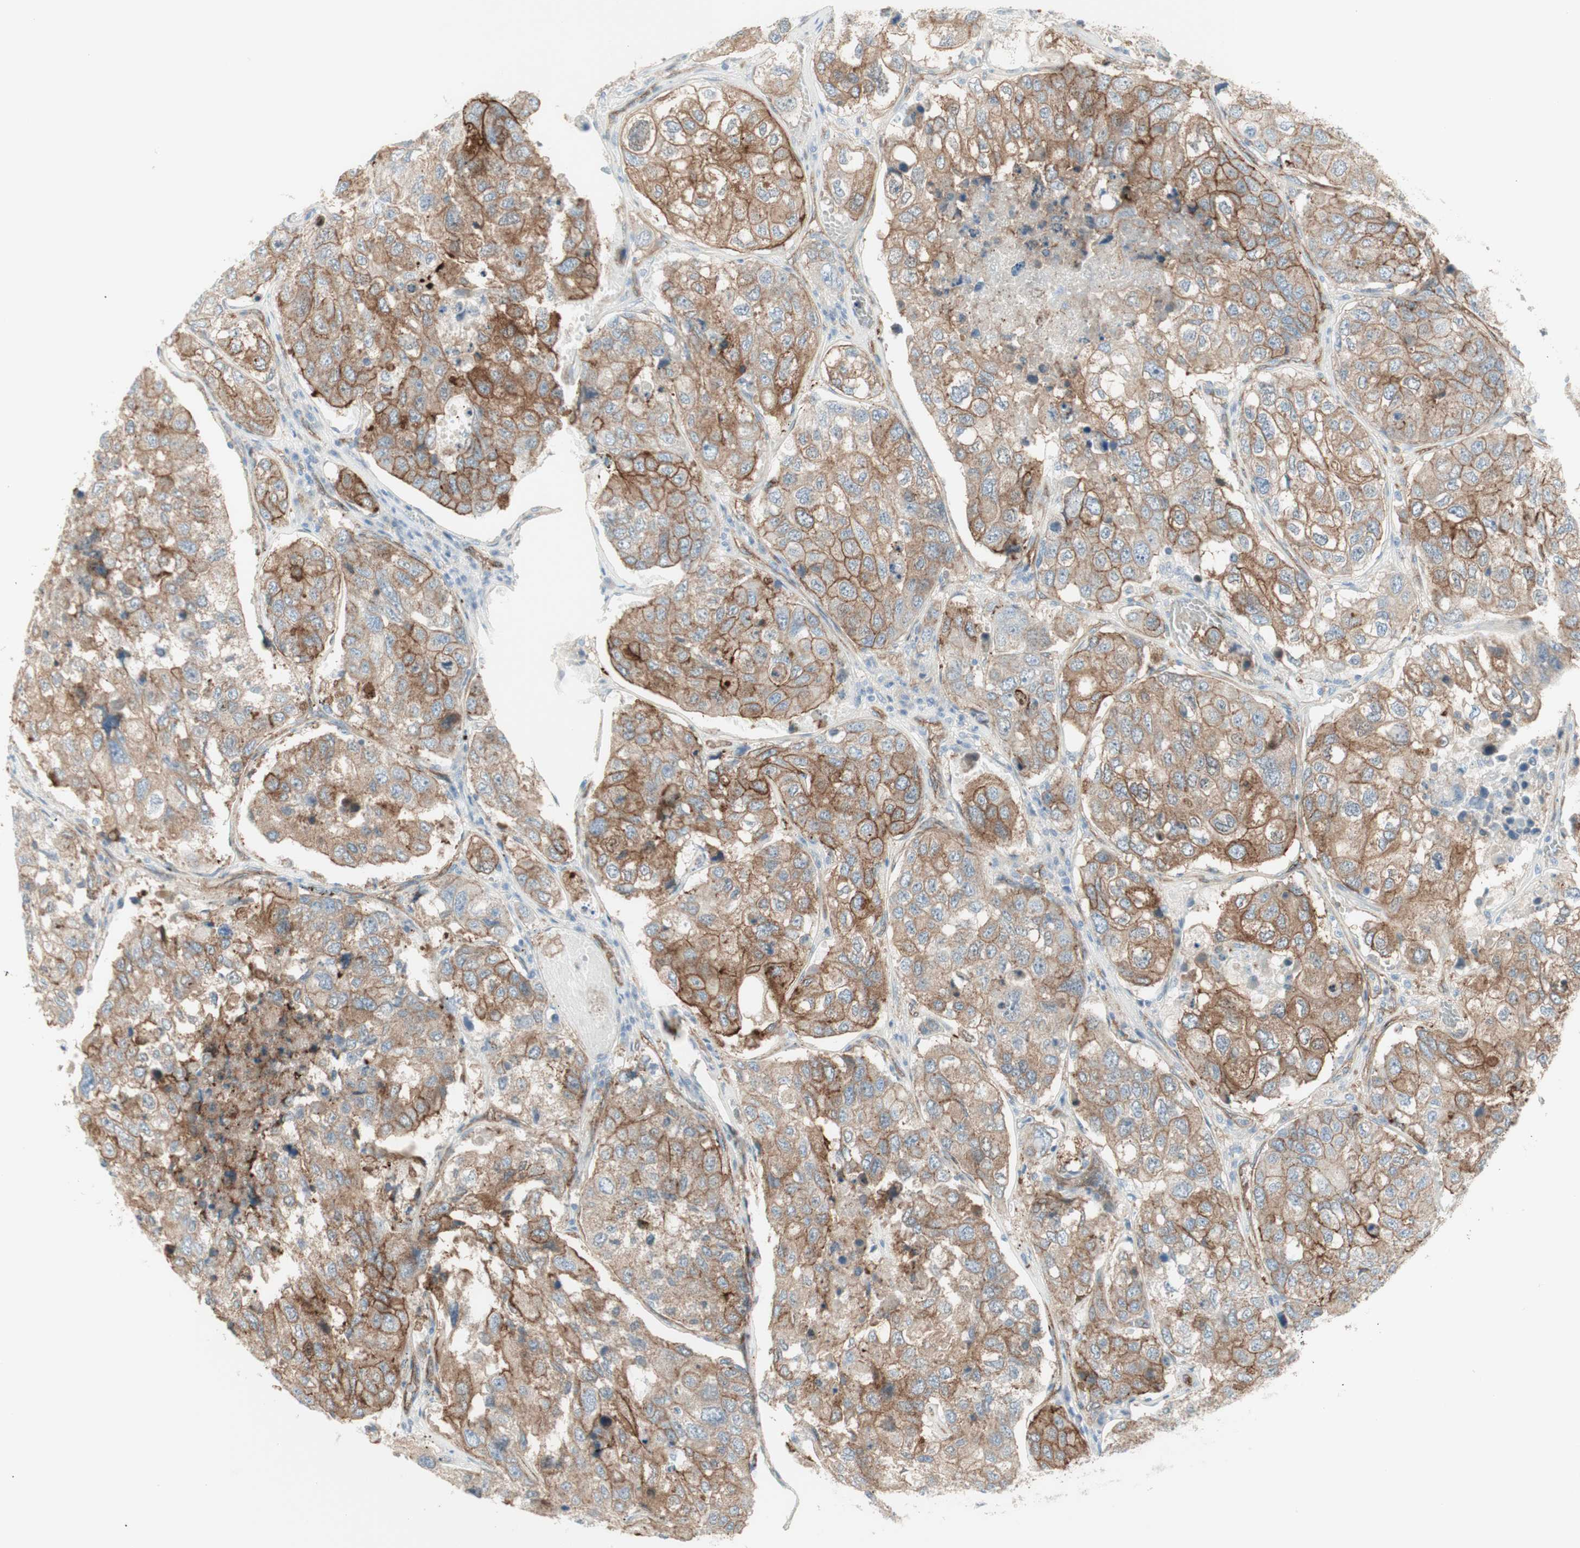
{"staining": {"intensity": "moderate", "quantity": "25%-75%", "location": "cytoplasmic/membranous"}, "tissue": "urothelial cancer", "cell_type": "Tumor cells", "image_type": "cancer", "snomed": [{"axis": "morphology", "description": "Urothelial carcinoma, High grade"}, {"axis": "topography", "description": "Lymph node"}, {"axis": "topography", "description": "Urinary bladder"}], "caption": "Immunohistochemistry (IHC) photomicrograph of neoplastic tissue: human urothelial cancer stained using IHC demonstrates medium levels of moderate protein expression localized specifically in the cytoplasmic/membranous of tumor cells, appearing as a cytoplasmic/membranous brown color.", "gene": "MYO6", "patient": {"sex": "male", "age": 51}}